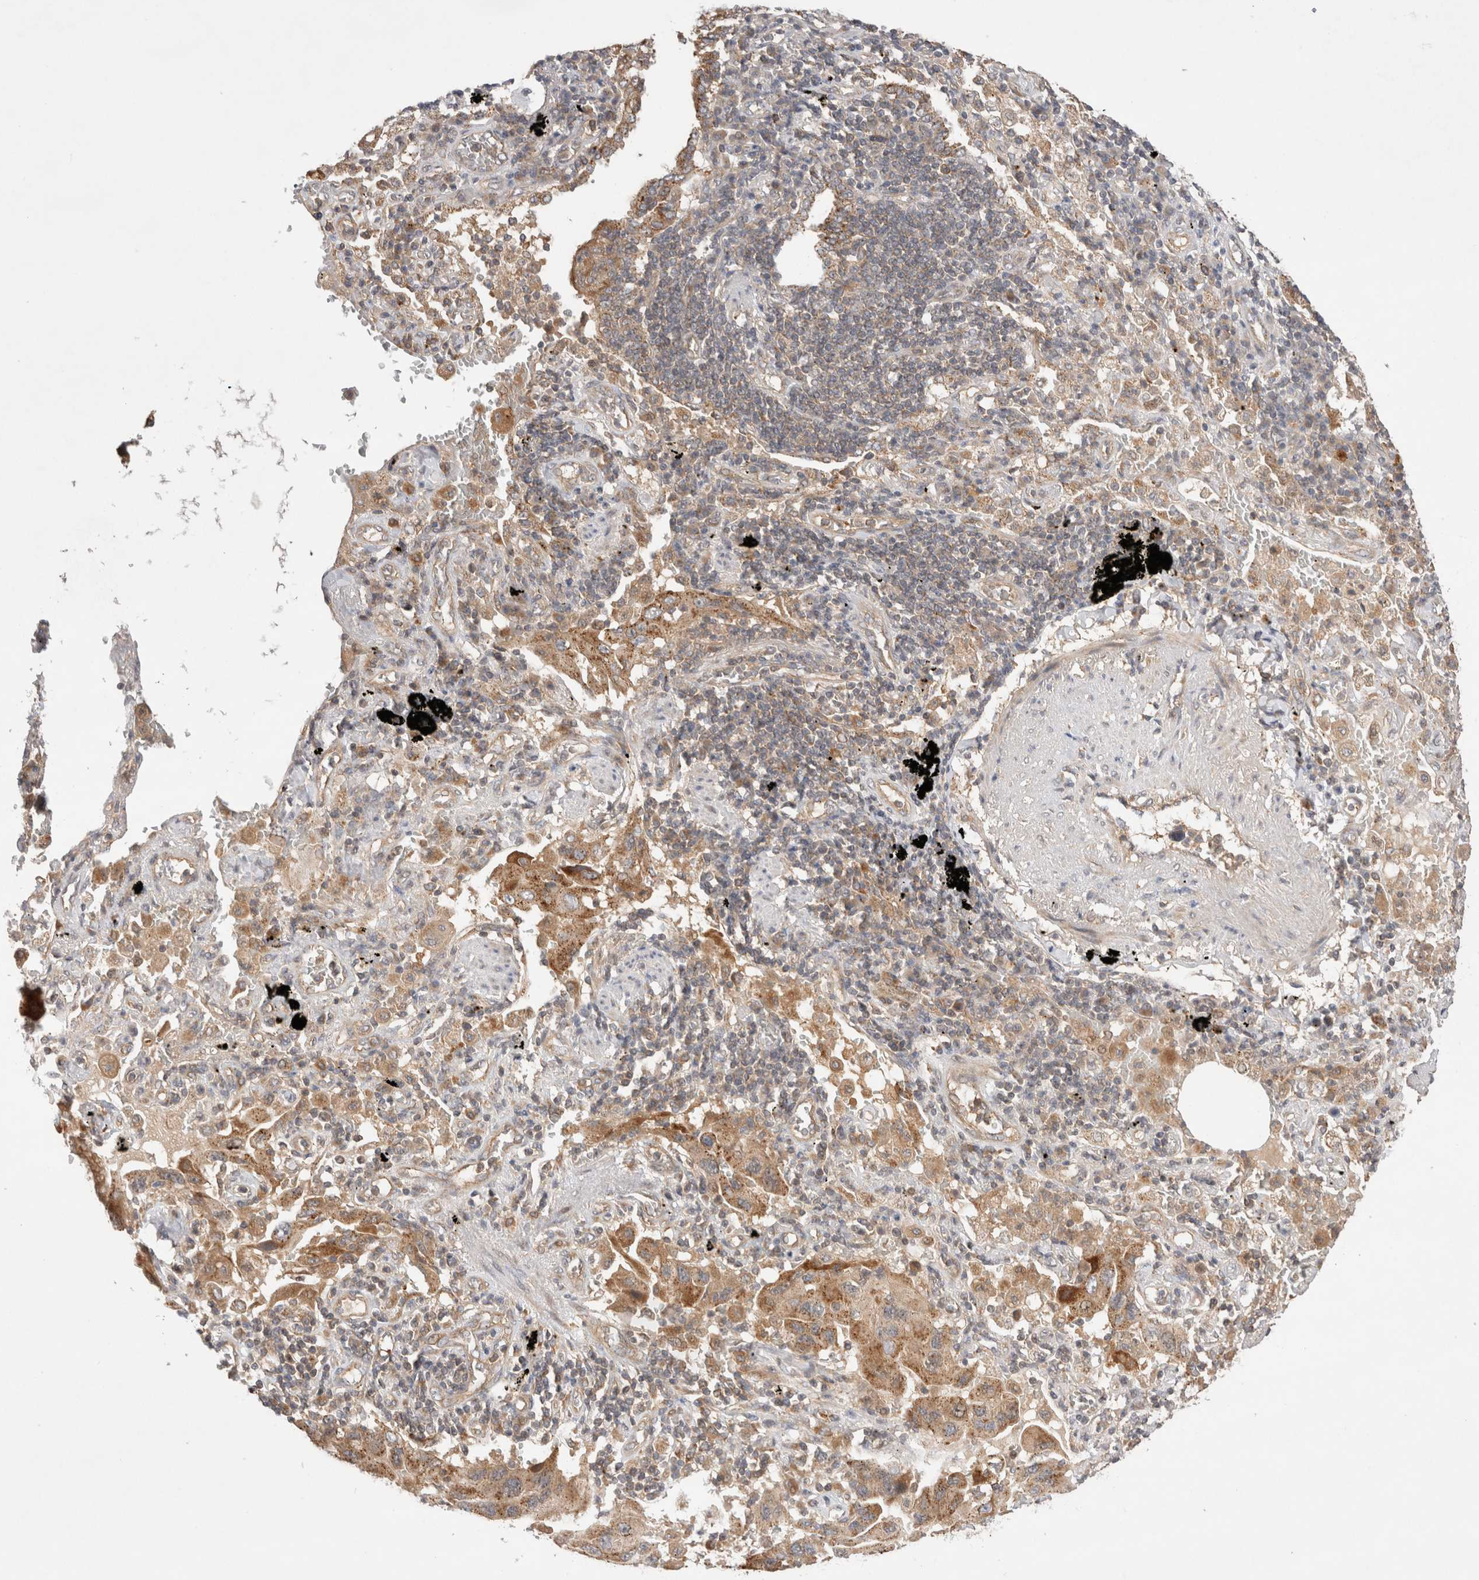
{"staining": {"intensity": "moderate", "quantity": ">75%", "location": "cytoplasmic/membranous"}, "tissue": "lung cancer", "cell_type": "Tumor cells", "image_type": "cancer", "snomed": [{"axis": "morphology", "description": "Adenocarcinoma, NOS"}, {"axis": "topography", "description": "Lung"}], "caption": "IHC staining of lung cancer (adenocarcinoma), which demonstrates medium levels of moderate cytoplasmic/membranous staining in approximately >75% of tumor cells indicating moderate cytoplasmic/membranous protein staining. The staining was performed using DAB (3,3'-diaminobenzidine) (brown) for protein detection and nuclei were counterstained in hematoxylin (blue).", "gene": "VPS28", "patient": {"sex": "female", "age": 65}}